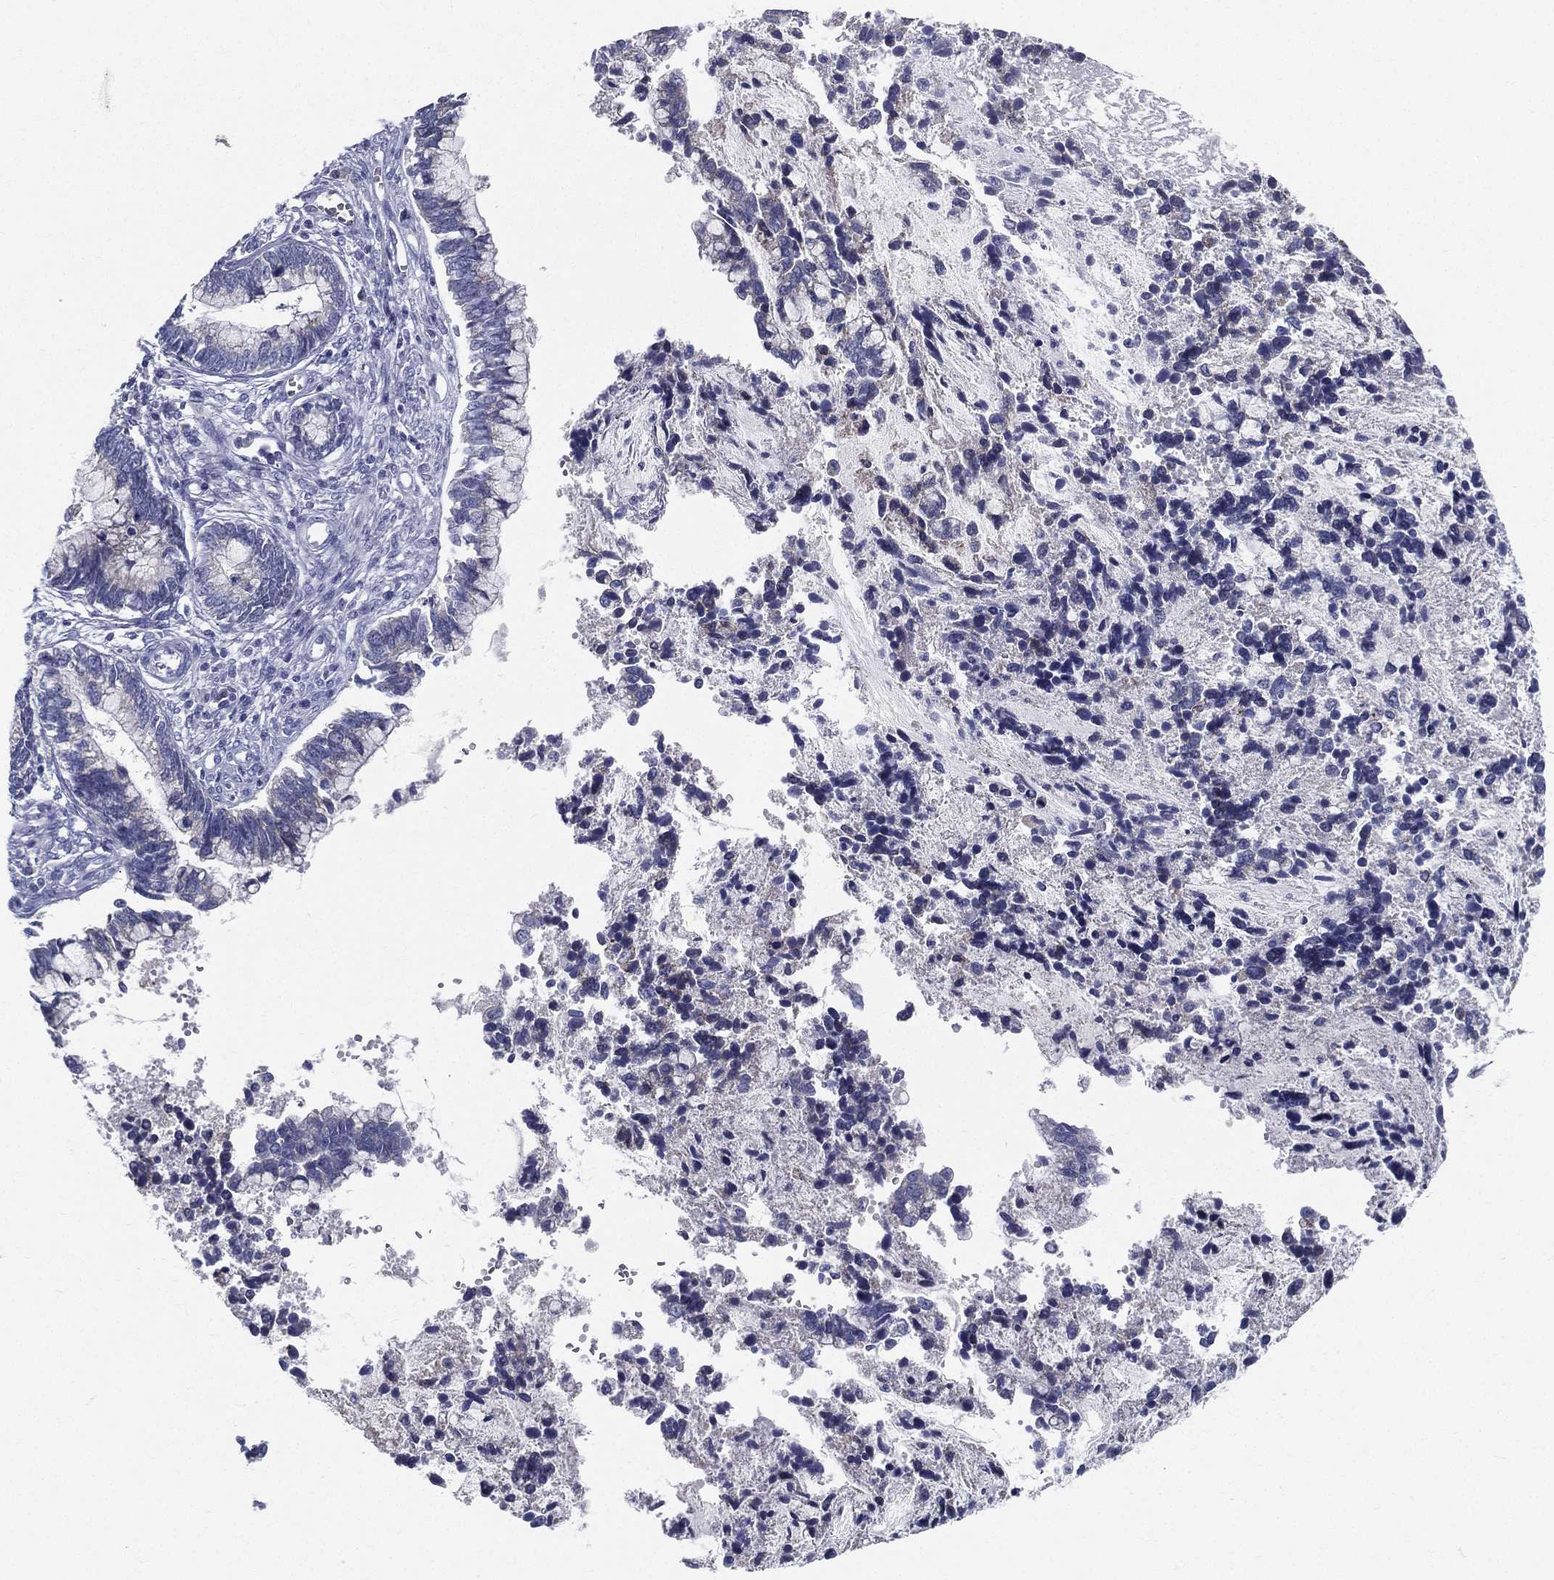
{"staining": {"intensity": "negative", "quantity": "none", "location": "none"}, "tissue": "cervical cancer", "cell_type": "Tumor cells", "image_type": "cancer", "snomed": [{"axis": "morphology", "description": "Adenocarcinoma, NOS"}, {"axis": "topography", "description": "Cervix"}], "caption": "DAB (3,3'-diaminobenzidine) immunohistochemical staining of human adenocarcinoma (cervical) exhibits no significant positivity in tumor cells. The staining was performed using DAB to visualize the protein expression in brown, while the nuclei were stained in blue with hematoxylin (Magnification: 20x).", "gene": "STS", "patient": {"sex": "female", "age": 44}}